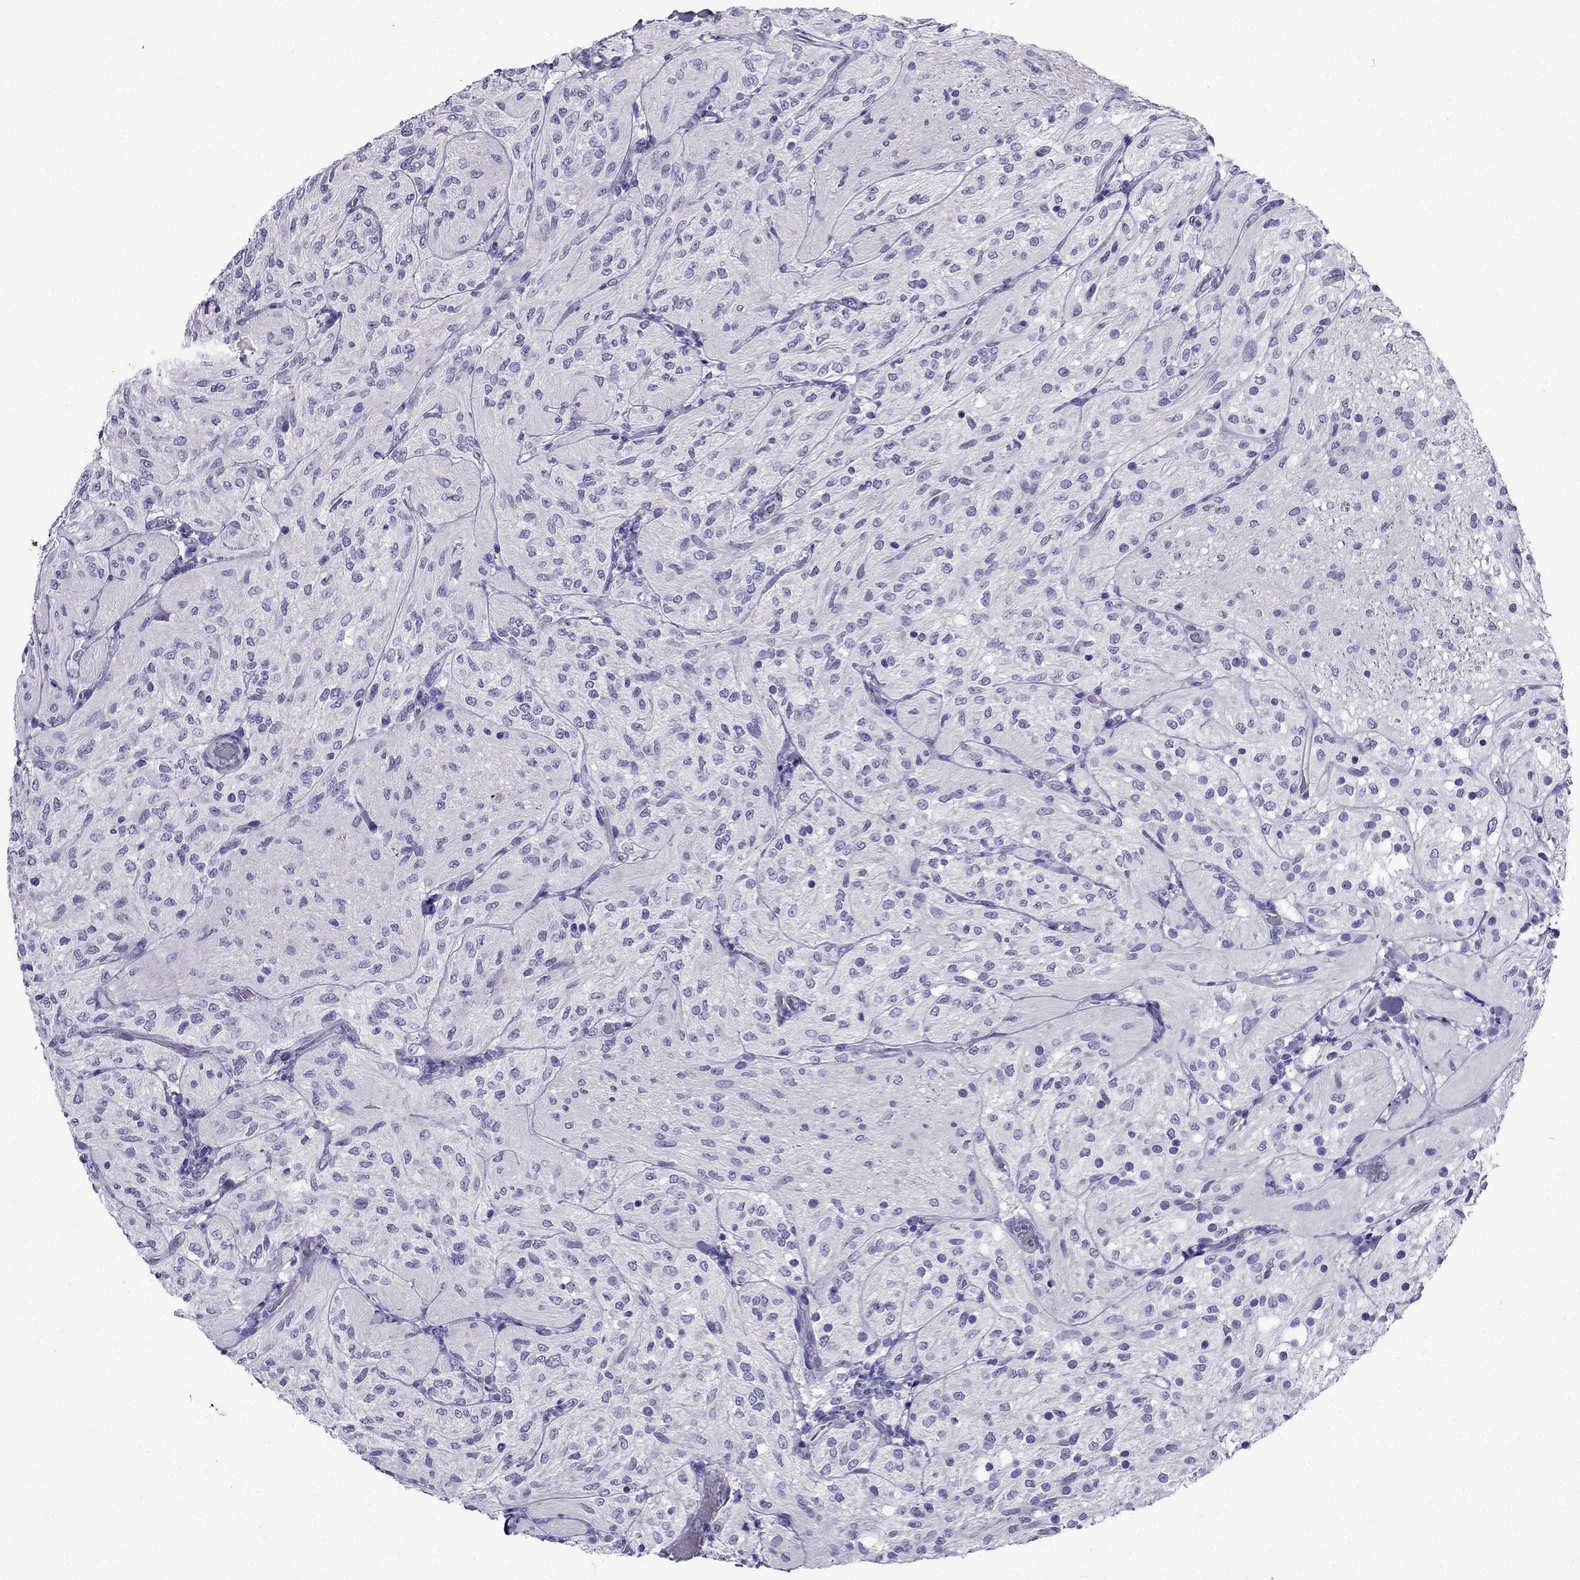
{"staining": {"intensity": "negative", "quantity": "none", "location": "none"}, "tissue": "glioma", "cell_type": "Tumor cells", "image_type": "cancer", "snomed": [{"axis": "morphology", "description": "Glioma, malignant, Low grade"}, {"axis": "topography", "description": "Brain"}], "caption": "A photomicrograph of human low-grade glioma (malignant) is negative for staining in tumor cells. (DAB (3,3'-diaminobenzidine) IHC with hematoxylin counter stain).", "gene": "CDHR4", "patient": {"sex": "male", "age": 3}}